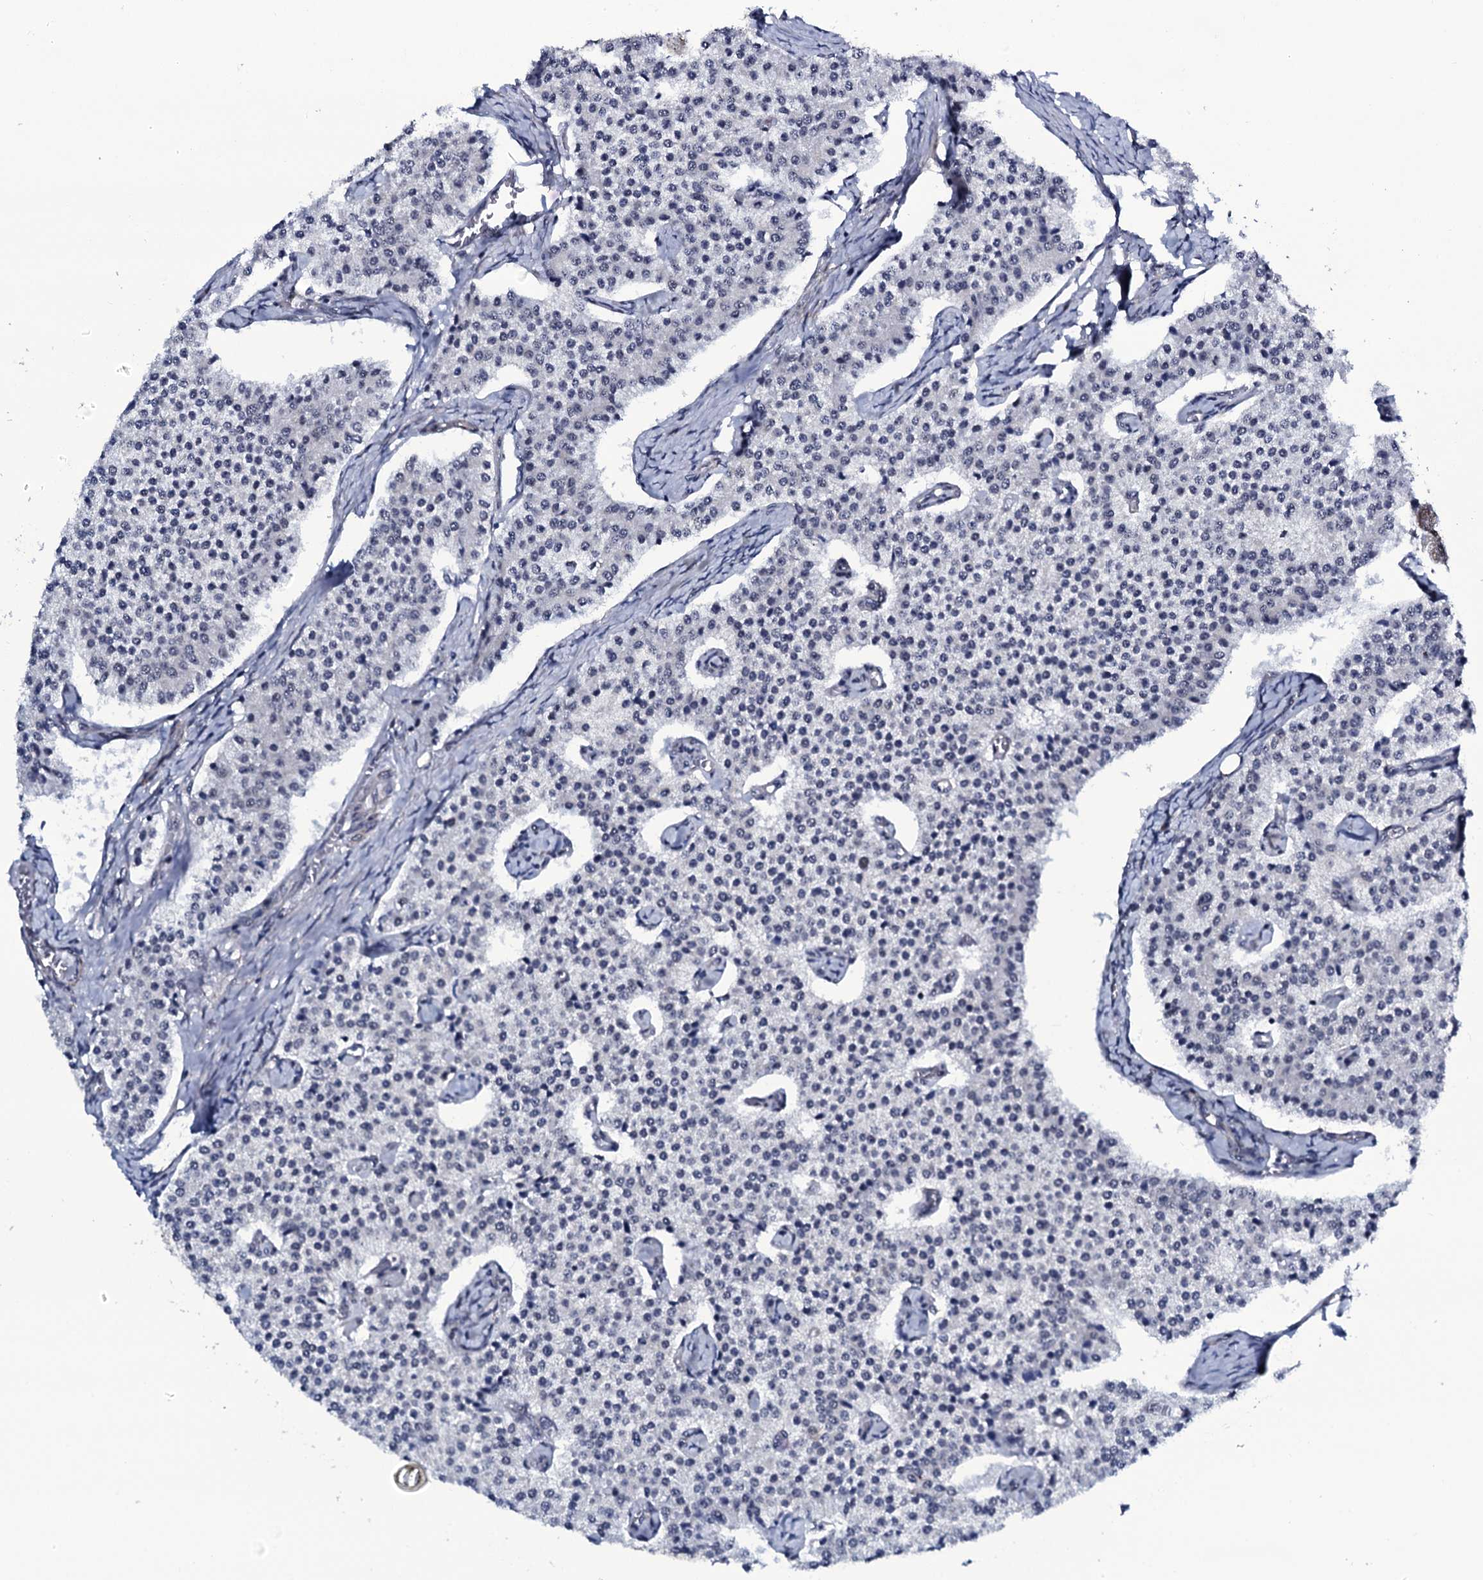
{"staining": {"intensity": "negative", "quantity": "none", "location": "none"}, "tissue": "carcinoid", "cell_type": "Tumor cells", "image_type": "cancer", "snomed": [{"axis": "morphology", "description": "Carcinoid, malignant, NOS"}, {"axis": "topography", "description": "Colon"}], "caption": "Tumor cells show no significant protein staining in carcinoid (malignant). Brightfield microscopy of immunohistochemistry (IHC) stained with DAB (brown) and hematoxylin (blue), captured at high magnification.", "gene": "CWC15", "patient": {"sex": "female", "age": 52}}